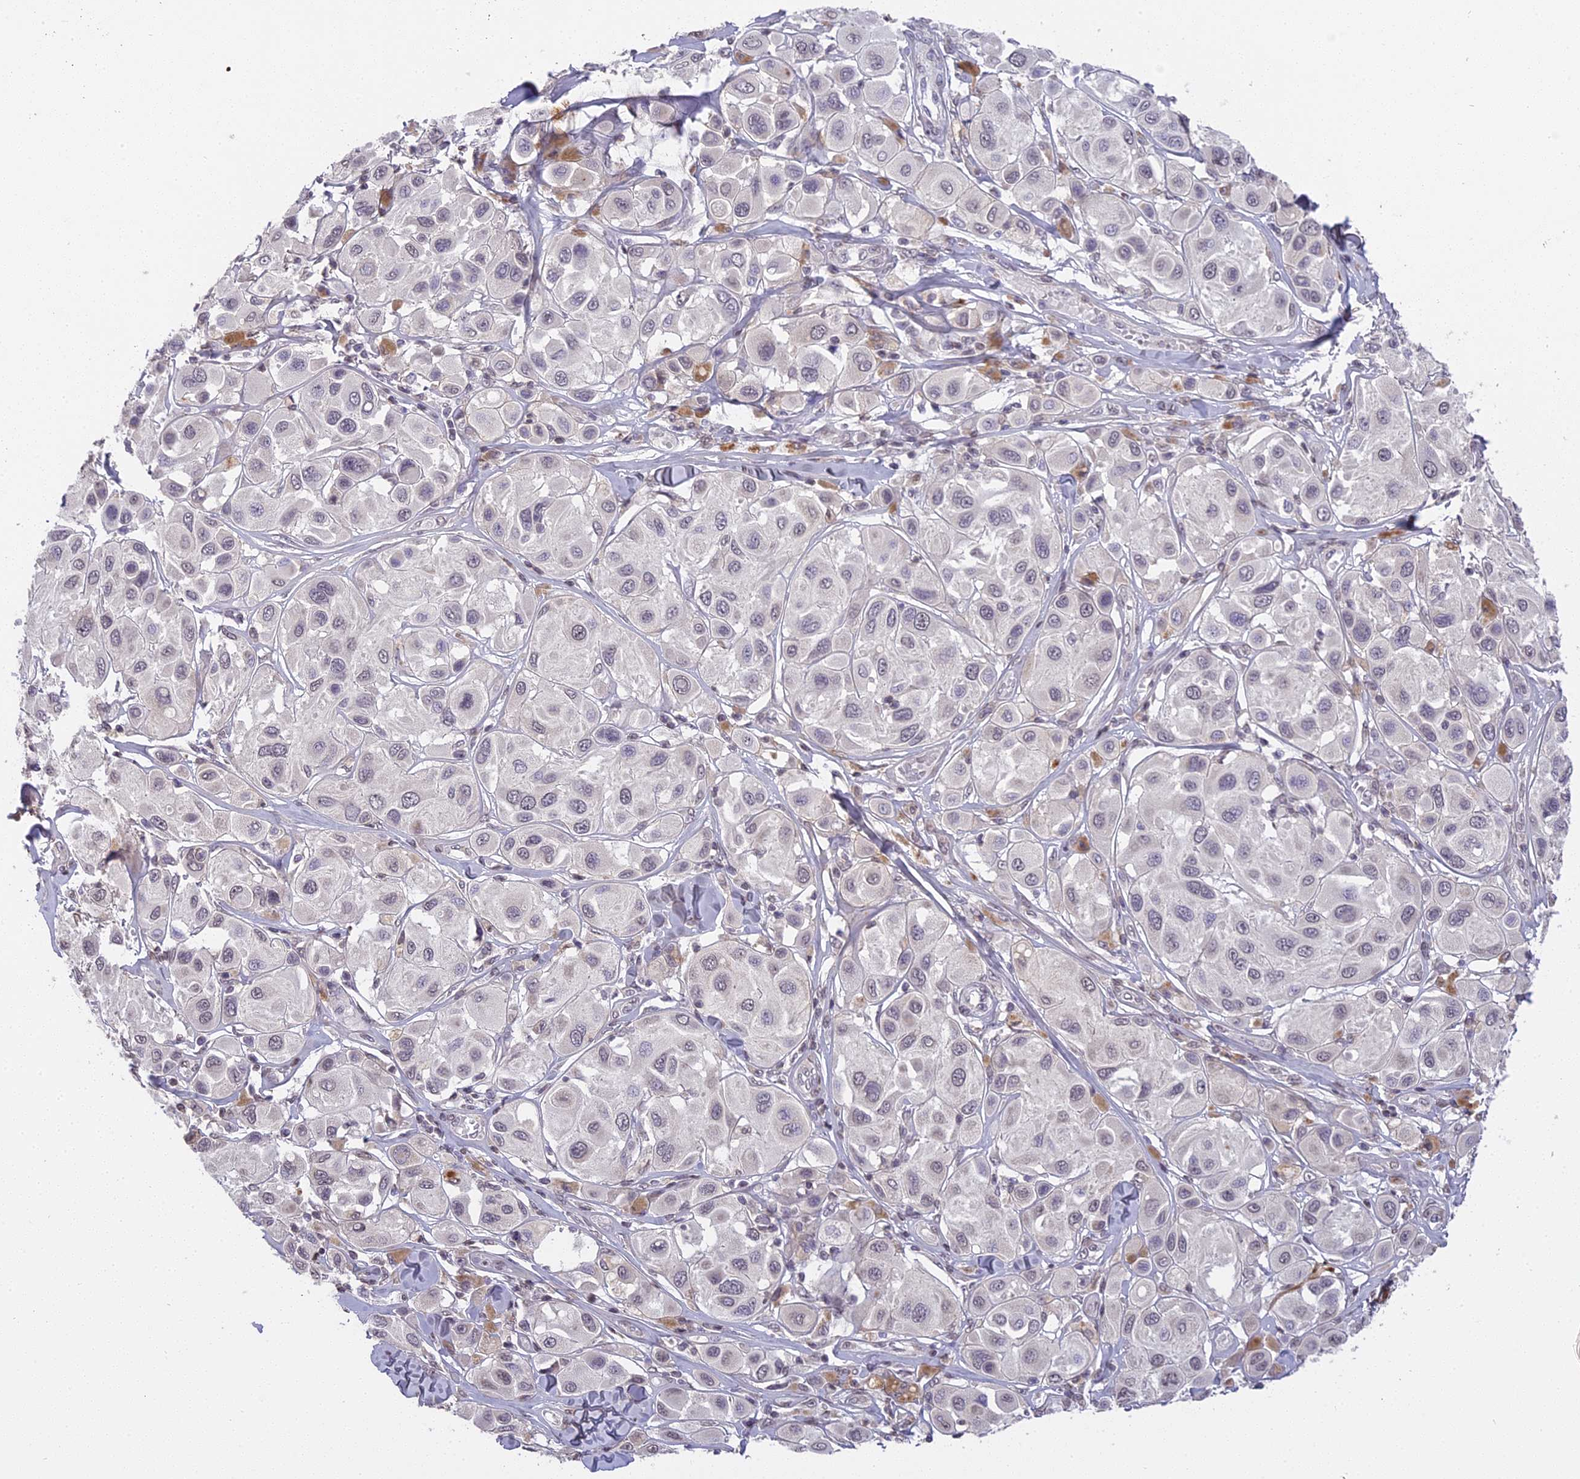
{"staining": {"intensity": "negative", "quantity": "none", "location": "none"}, "tissue": "melanoma", "cell_type": "Tumor cells", "image_type": "cancer", "snomed": [{"axis": "morphology", "description": "Malignant melanoma, Metastatic site"}, {"axis": "topography", "description": "Skin"}], "caption": "Micrograph shows no significant protein positivity in tumor cells of melanoma.", "gene": "ERG28", "patient": {"sex": "male", "age": 41}}